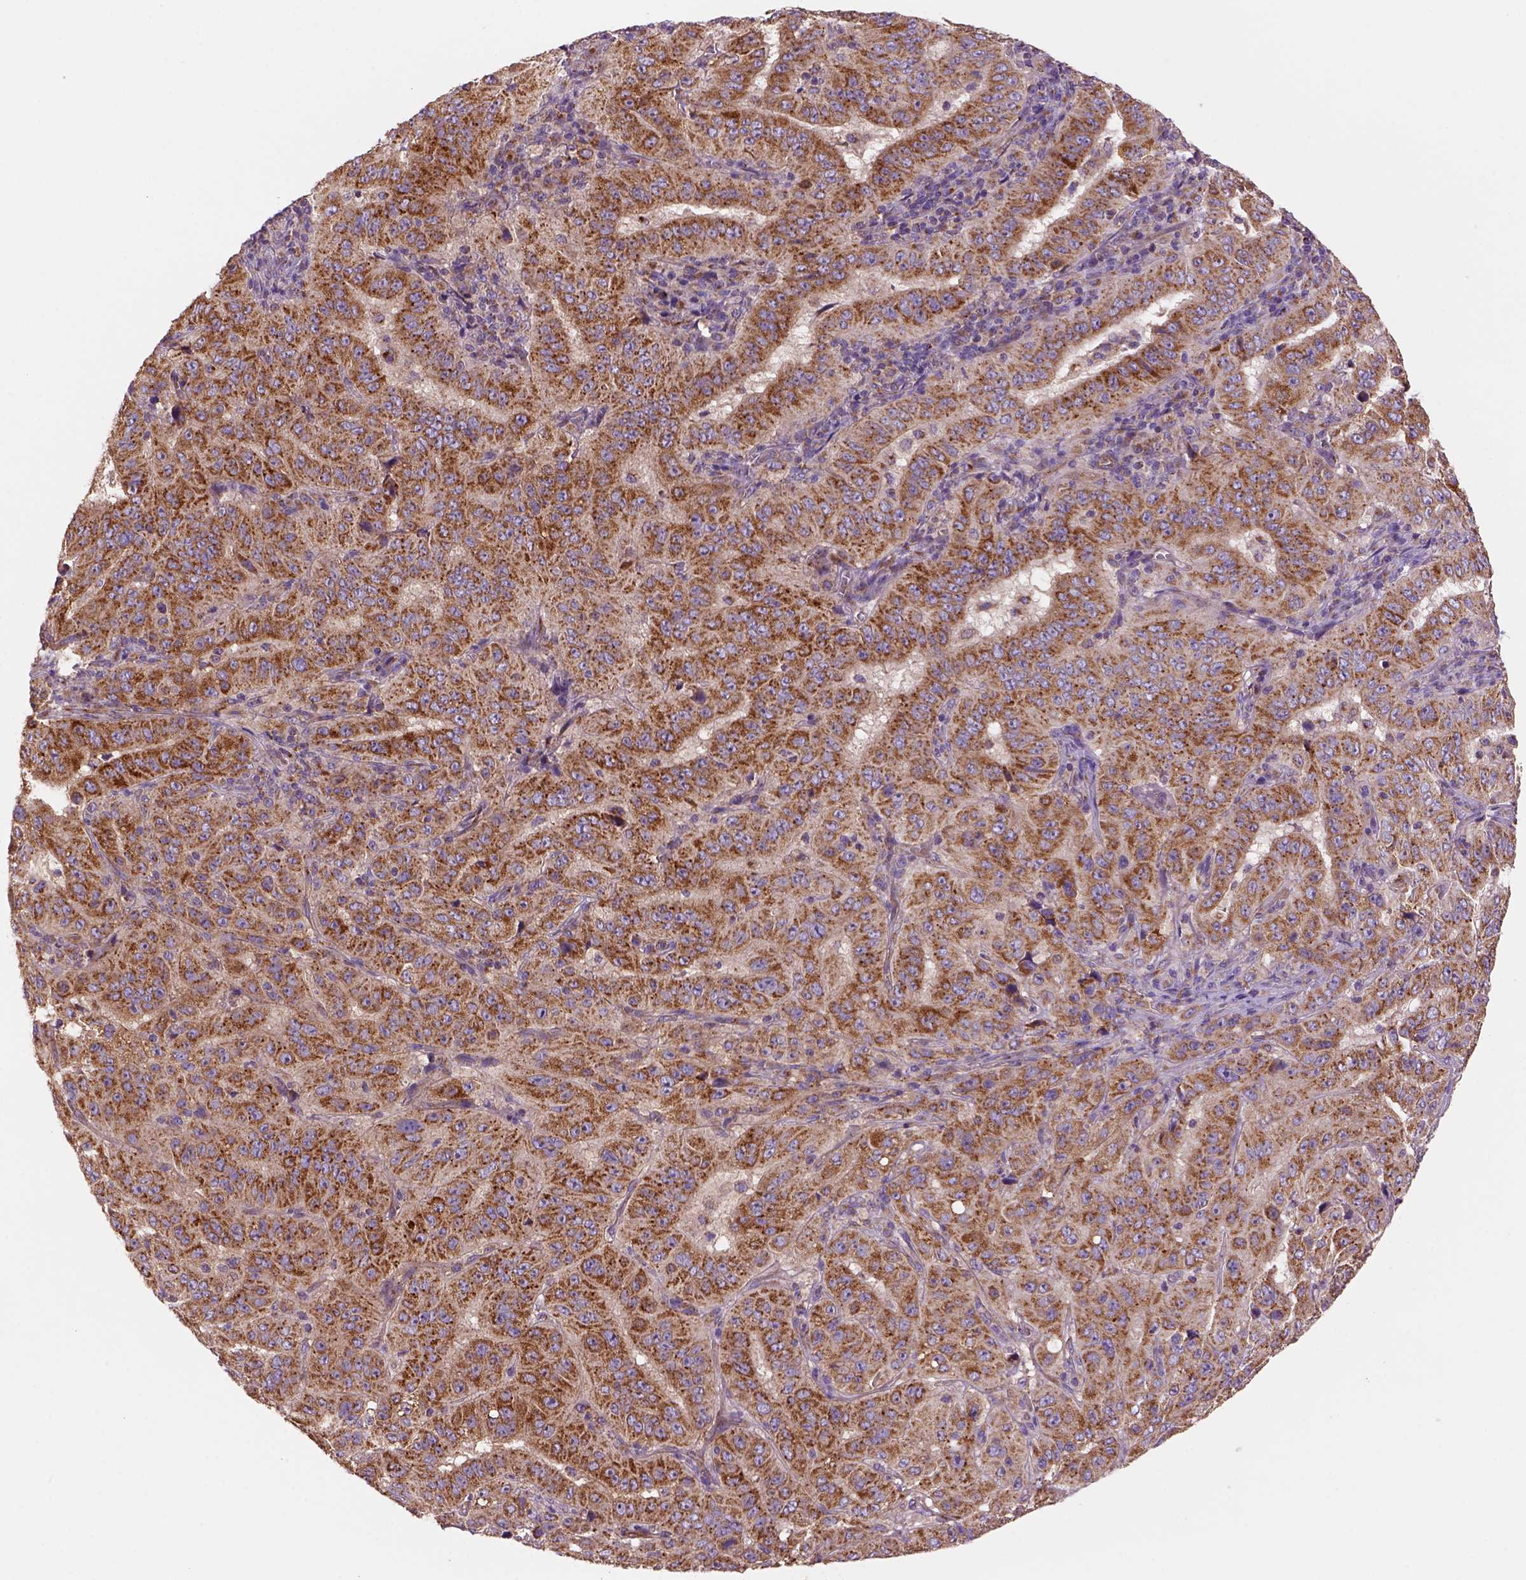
{"staining": {"intensity": "moderate", "quantity": ">75%", "location": "cytoplasmic/membranous"}, "tissue": "pancreatic cancer", "cell_type": "Tumor cells", "image_type": "cancer", "snomed": [{"axis": "morphology", "description": "Adenocarcinoma, NOS"}, {"axis": "topography", "description": "Pancreas"}], "caption": "This histopathology image displays pancreatic cancer (adenocarcinoma) stained with immunohistochemistry (IHC) to label a protein in brown. The cytoplasmic/membranous of tumor cells show moderate positivity for the protein. Nuclei are counter-stained blue.", "gene": "WARS2", "patient": {"sex": "male", "age": 63}}